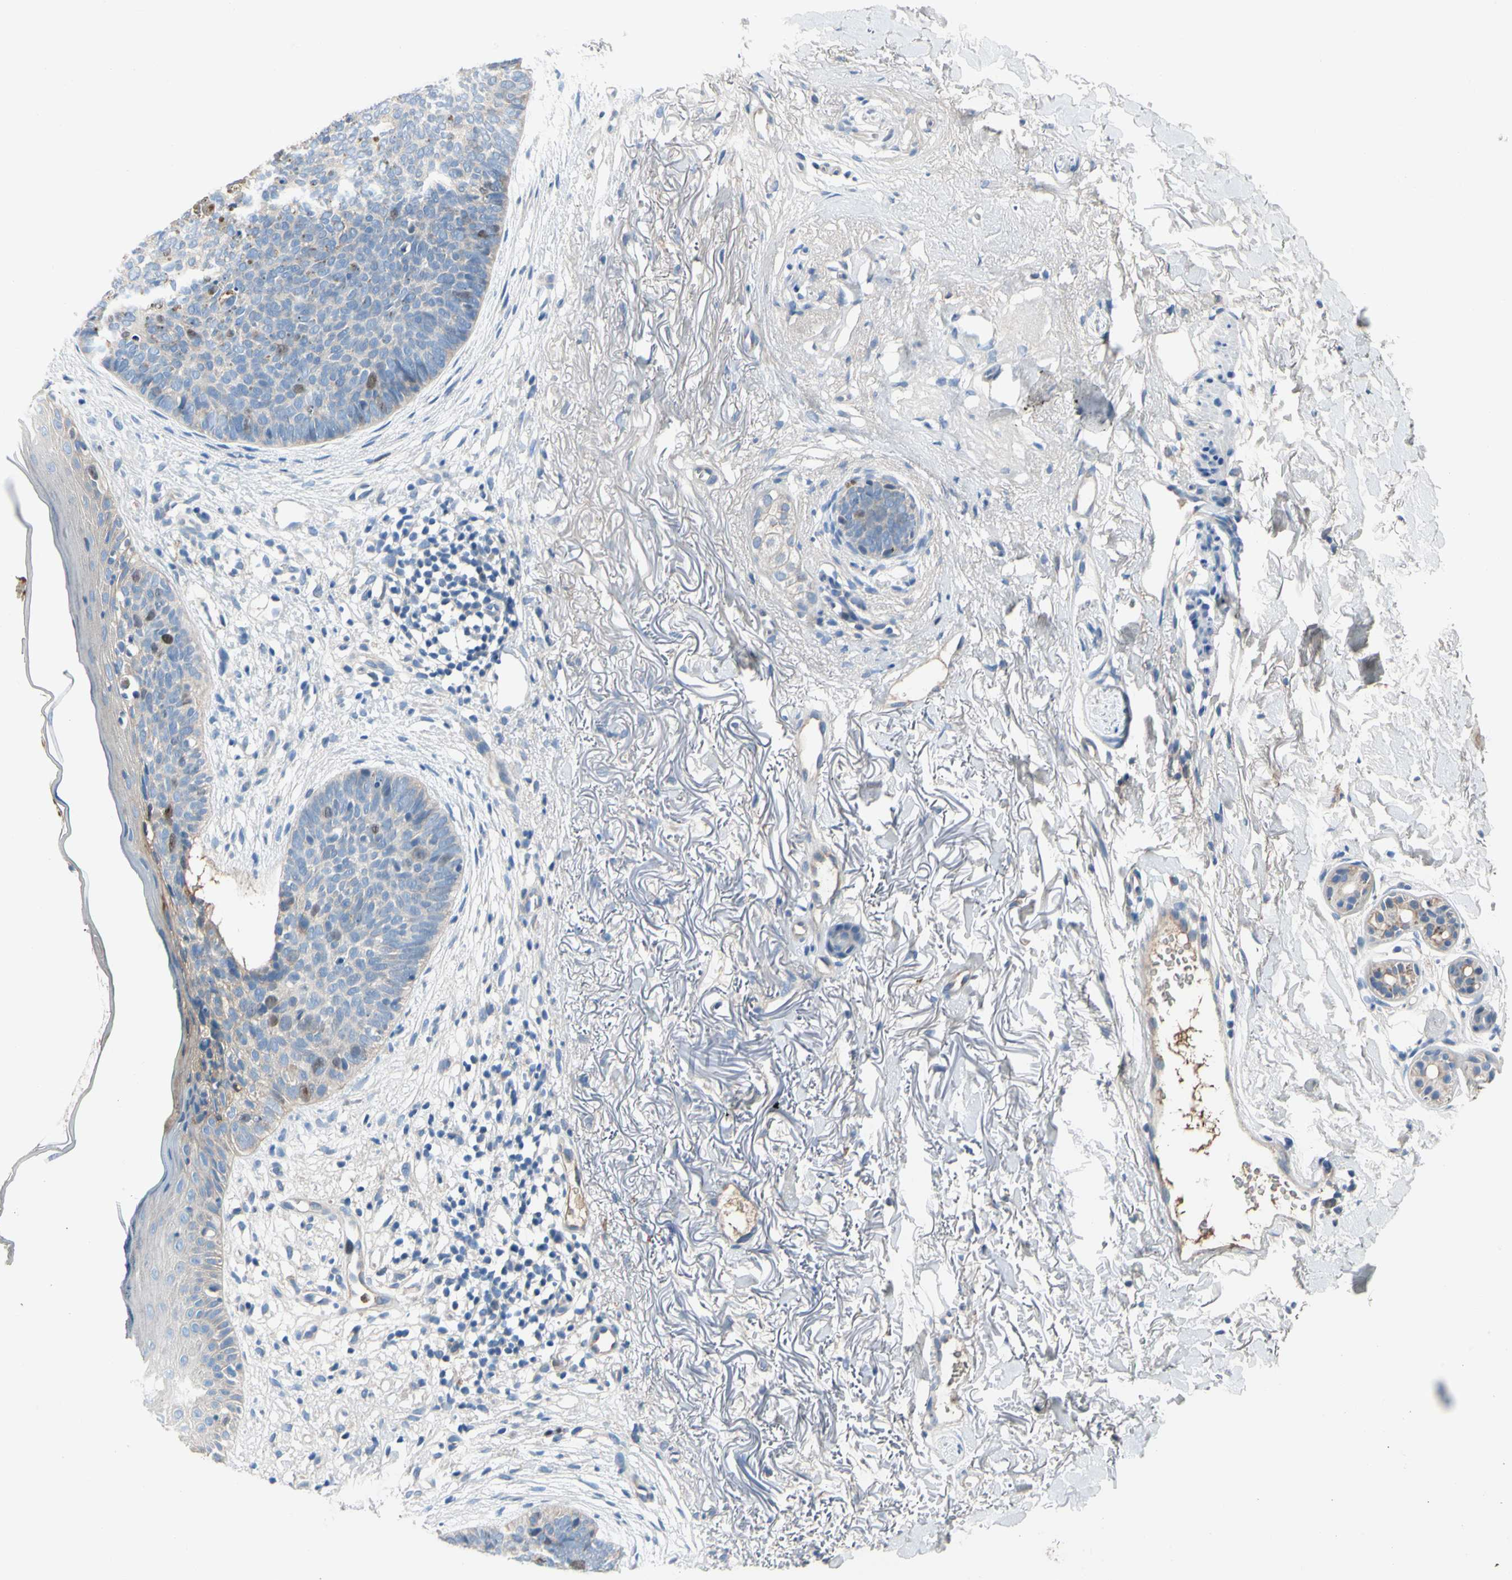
{"staining": {"intensity": "moderate", "quantity": "<25%", "location": "nuclear"}, "tissue": "skin cancer", "cell_type": "Tumor cells", "image_type": "cancer", "snomed": [{"axis": "morphology", "description": "Basal cell carcinoma"}, {"axis": "topography", "description": "Skin"}], "caption": "This photomicrograph demonstrates basal cell carcinoma (skin) stained with immunohistochemistry to label a protein in brown. The nuclear of tumor cells show moderate positivity for the protein. Nuclei are counter-stained blue.", "gene": "HJURP", "patient": {"sex": "female", "age": 70}}